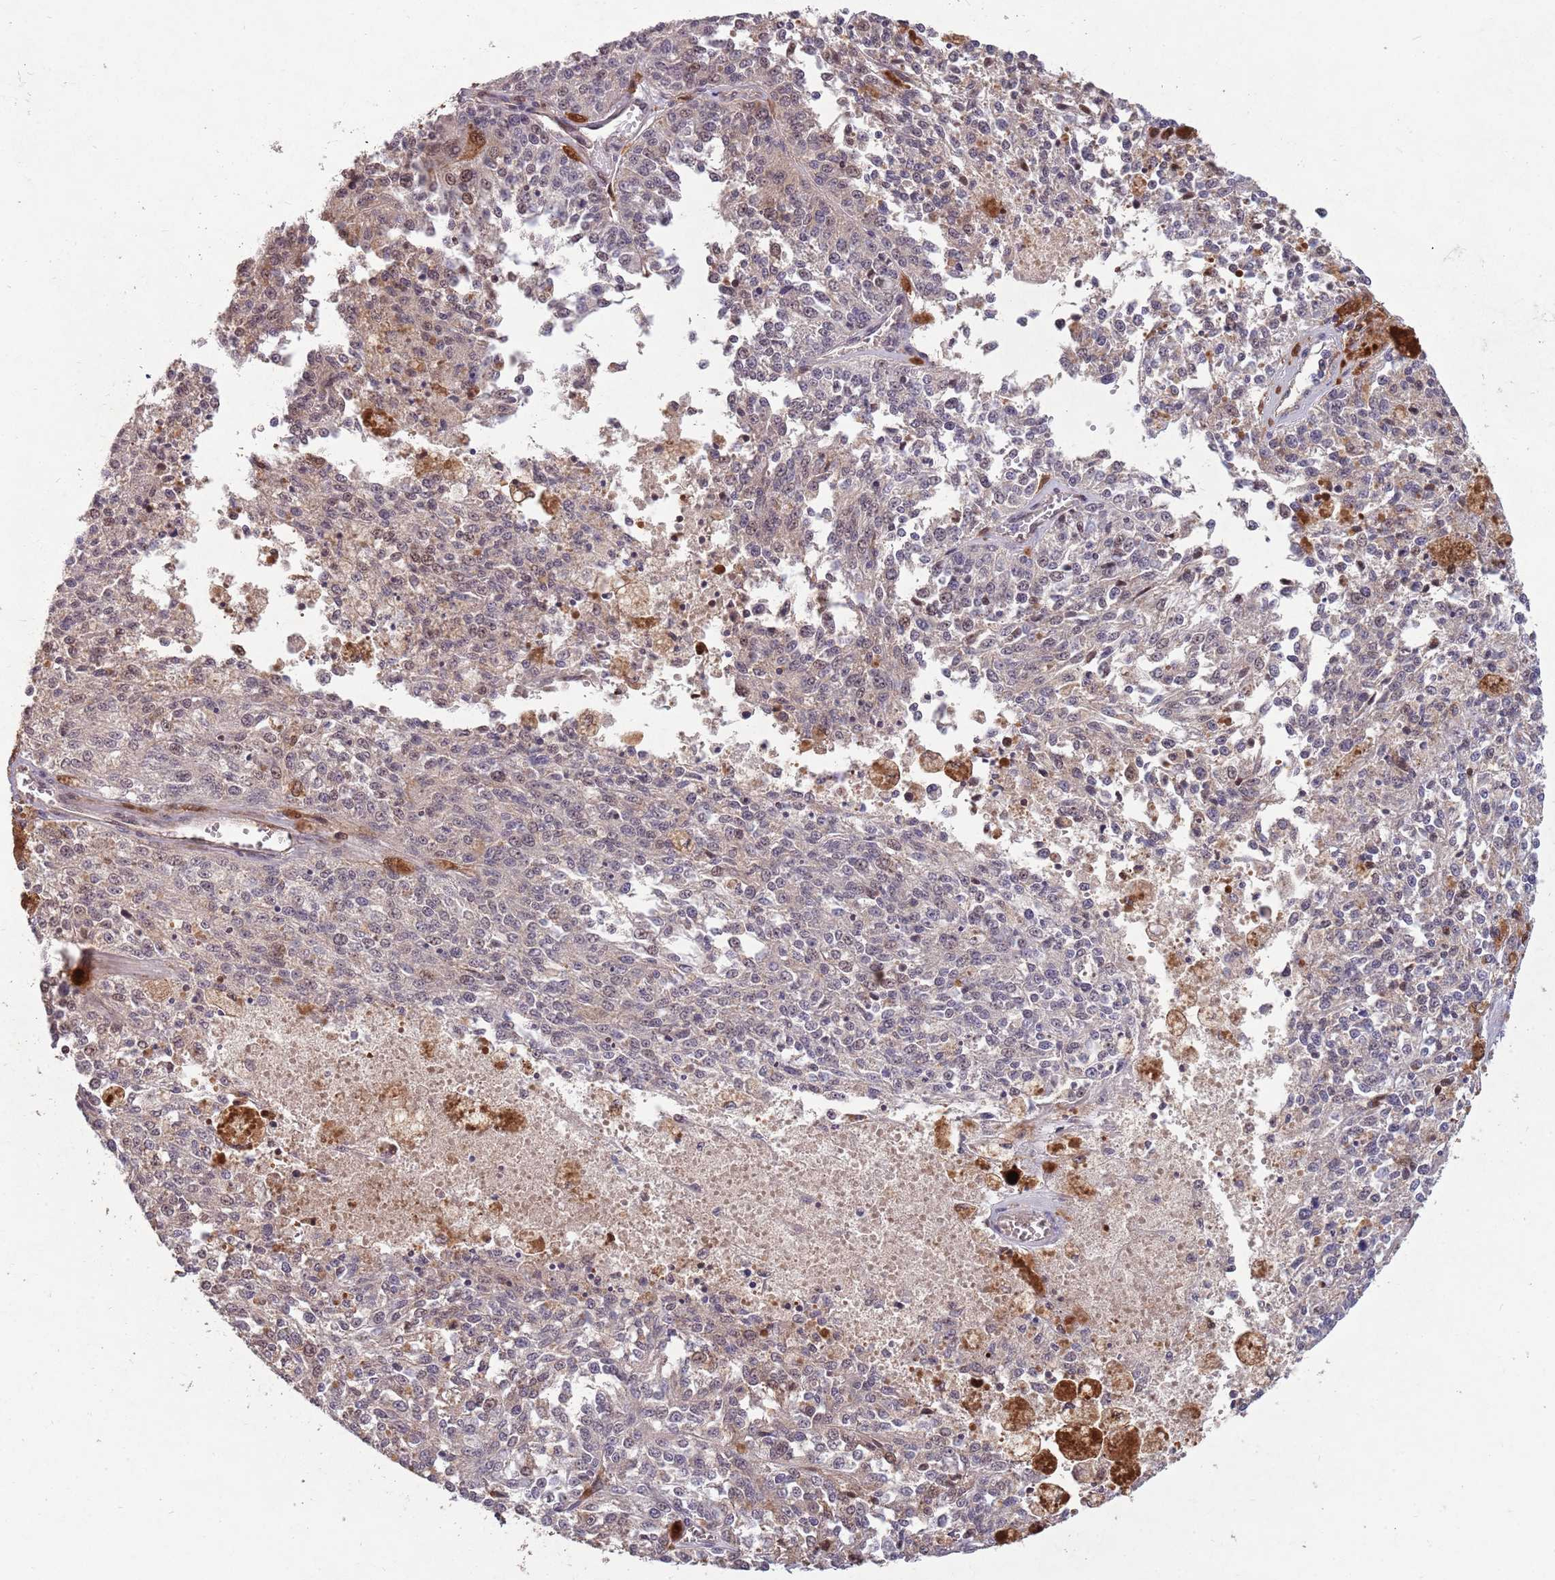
{"staining": {"intensity": "negative", "quantity": "none", "location": "none"}, "tissue": "melanoma", "cell_type": "Tumor cells", "image_type": "cancer", "snomed": [{"axis": "morphology", "description": "Malignant melanoma, NOS"}, {"axis": "topography", "description": "Skin"}], "caption": "Tumor cells are negative for brown protein staining in malignant melanoma.", "gene": "ZNF639", "patient": {"sex": "female", "age": 64}}